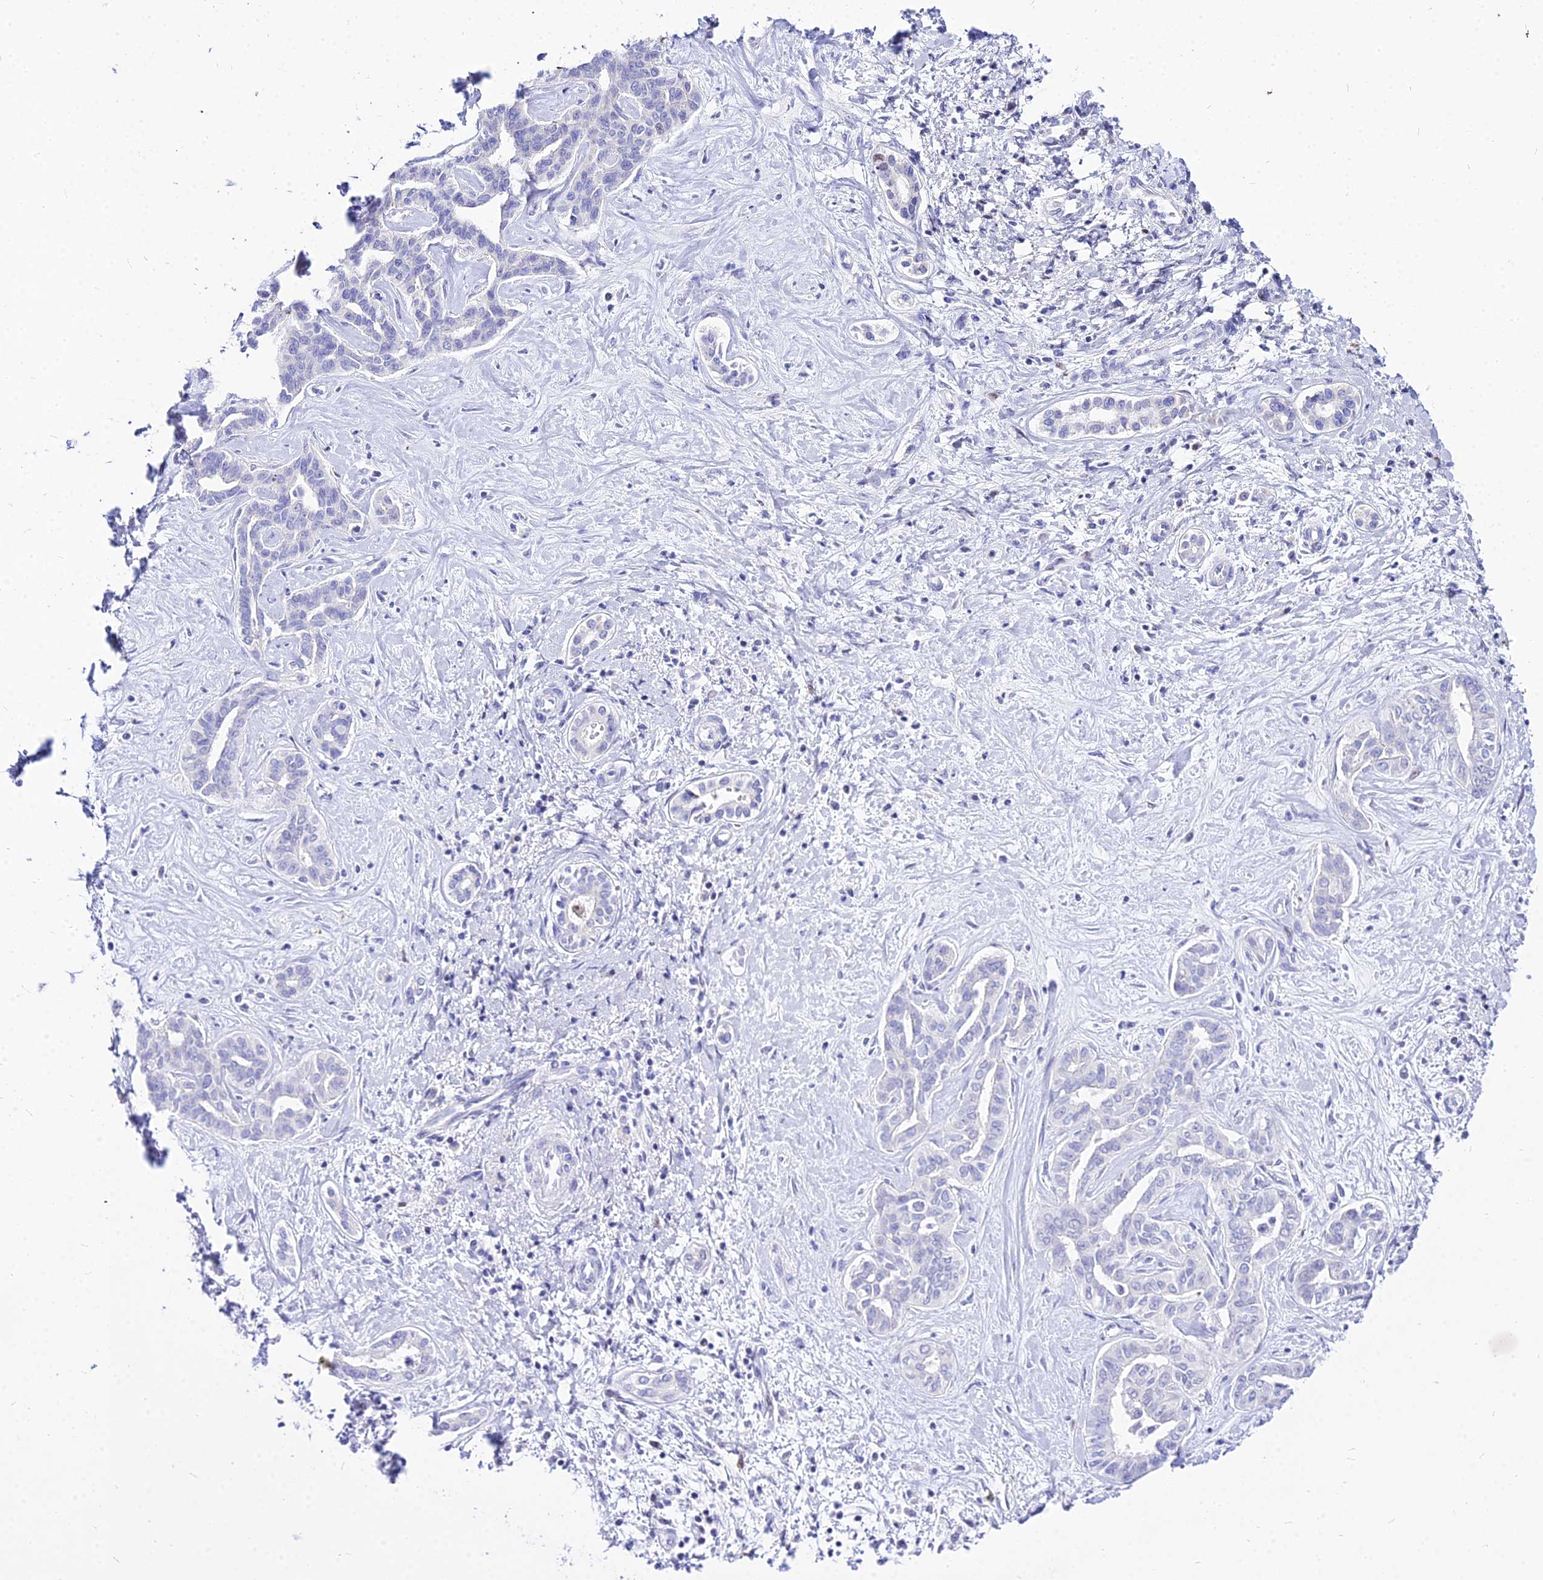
{"staining": {"intensity": "negative", "quantity": "none", "location": "none"}, "tissue": "liver cancer", "cell_type": "Tumor cells", "image_type": "cancer", "snomed": [{"axis": "morphology", "description": "Cholangiocarcinoma"}, {"axis": "topography", "description": "Liver"}], "caption": "DAB (3,3'-diaminobenzidine) immunohistochemical staining of liver cholangiocarcinoma shows no significant staining in tumor cells. (DAB immunohistochemistry with hematoxylin counter stain).", "gene": "CARD18", "patient": {"sex": "female", "age": 77}}